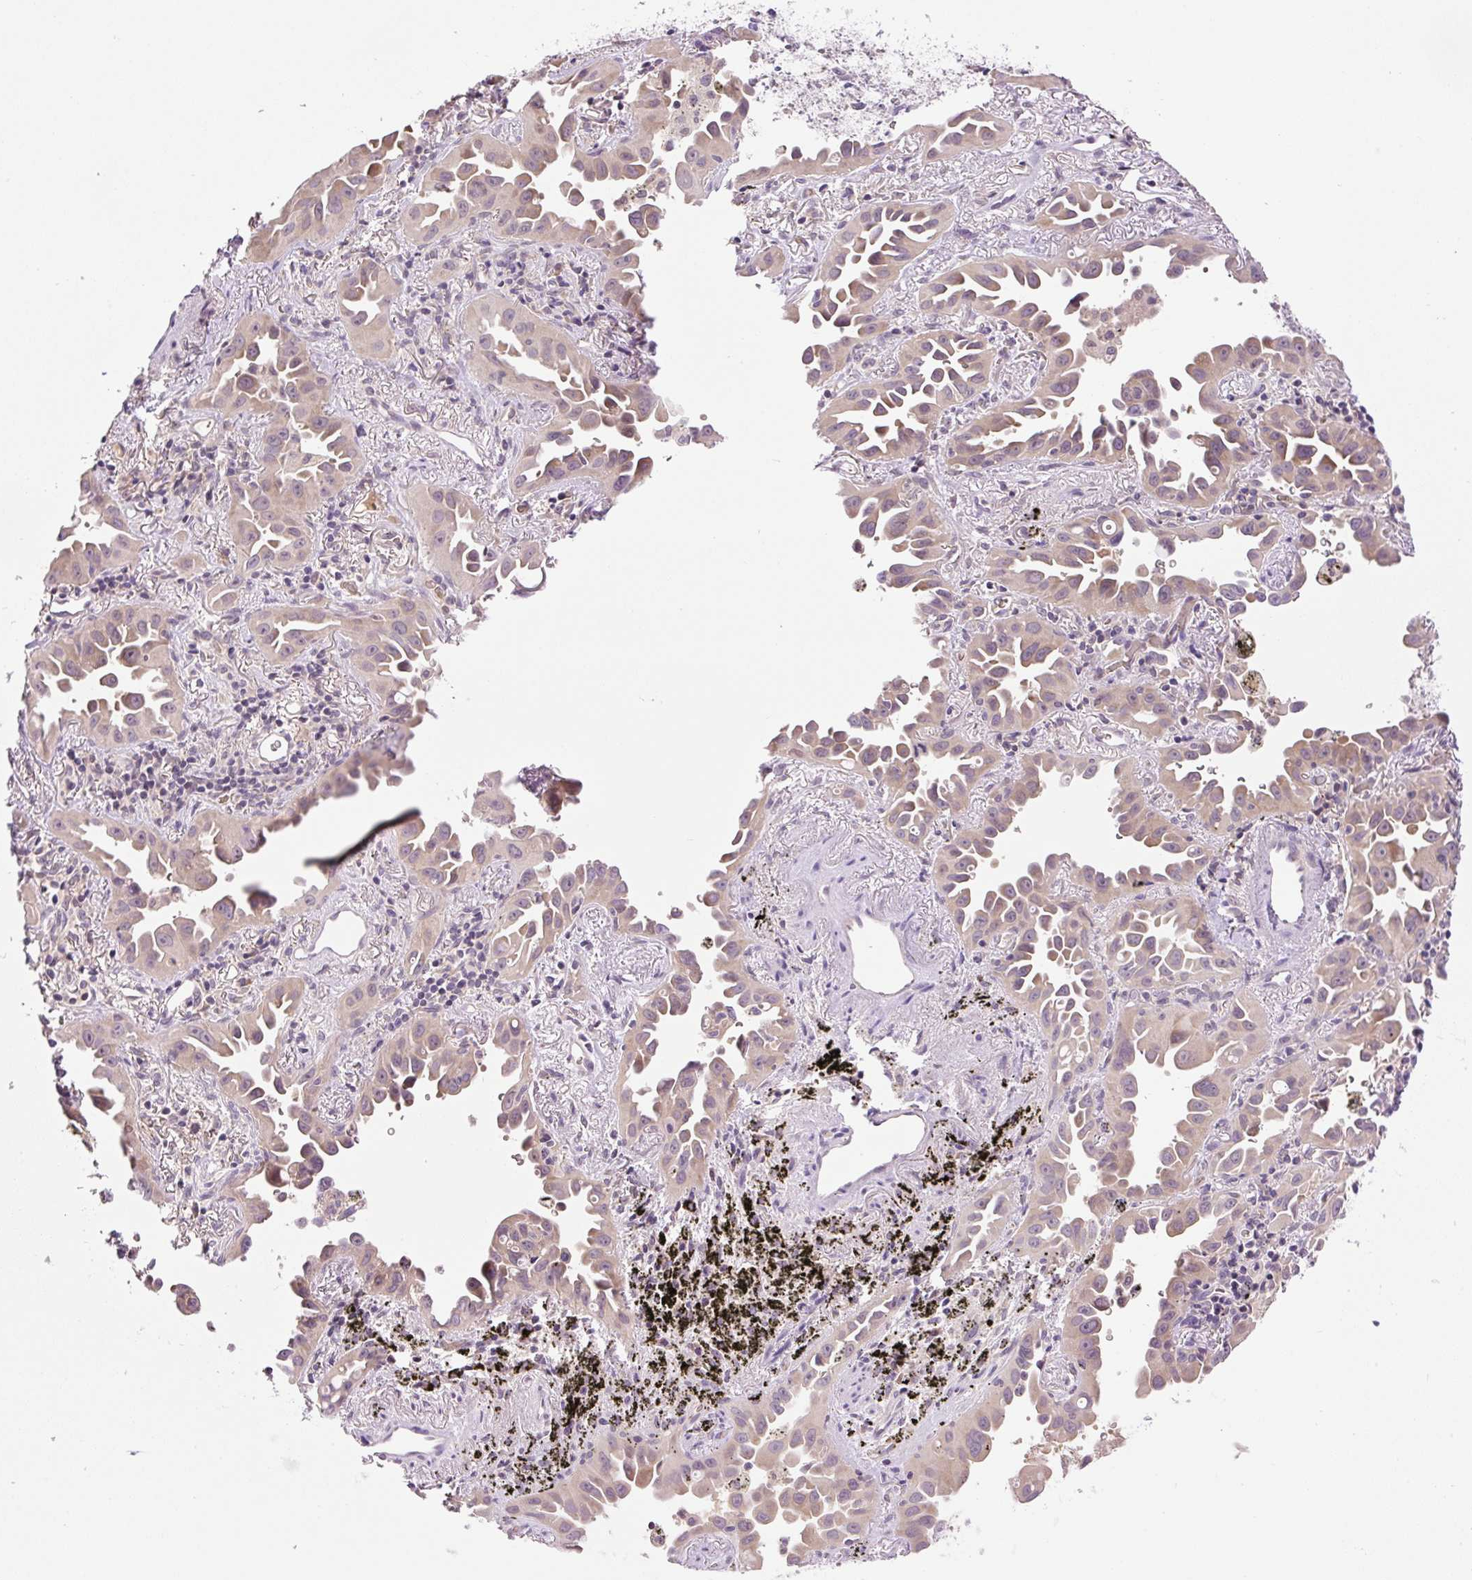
{"staining": {"intensity": "weak", "quantity": ">75%", "location": "cytoplasmic/membranous"}, "tissue": "lung cancer", "cell_type": "Tumor cells", "image_type": "cancer", "snomed": [{"axis": "morphology", "description": "Adenocarcinoma, NOS"}, {"axis": "topography", "description": "Lung"}], "caption": "Immunohistochemistry (IHC) staining of adenocarcinoma (lung), which reveals low levels of weak cytoplasmic/membranous expression in about >75% of tumor cells indicating weak cytoplasmic/membranous protein staining. The staining was performed using DAB (brown) for protein detection and nuclei were counterstained in hematoxylin (blue).", "gene": "HABP4", "patient": {"sex": "male", "age": 68}}